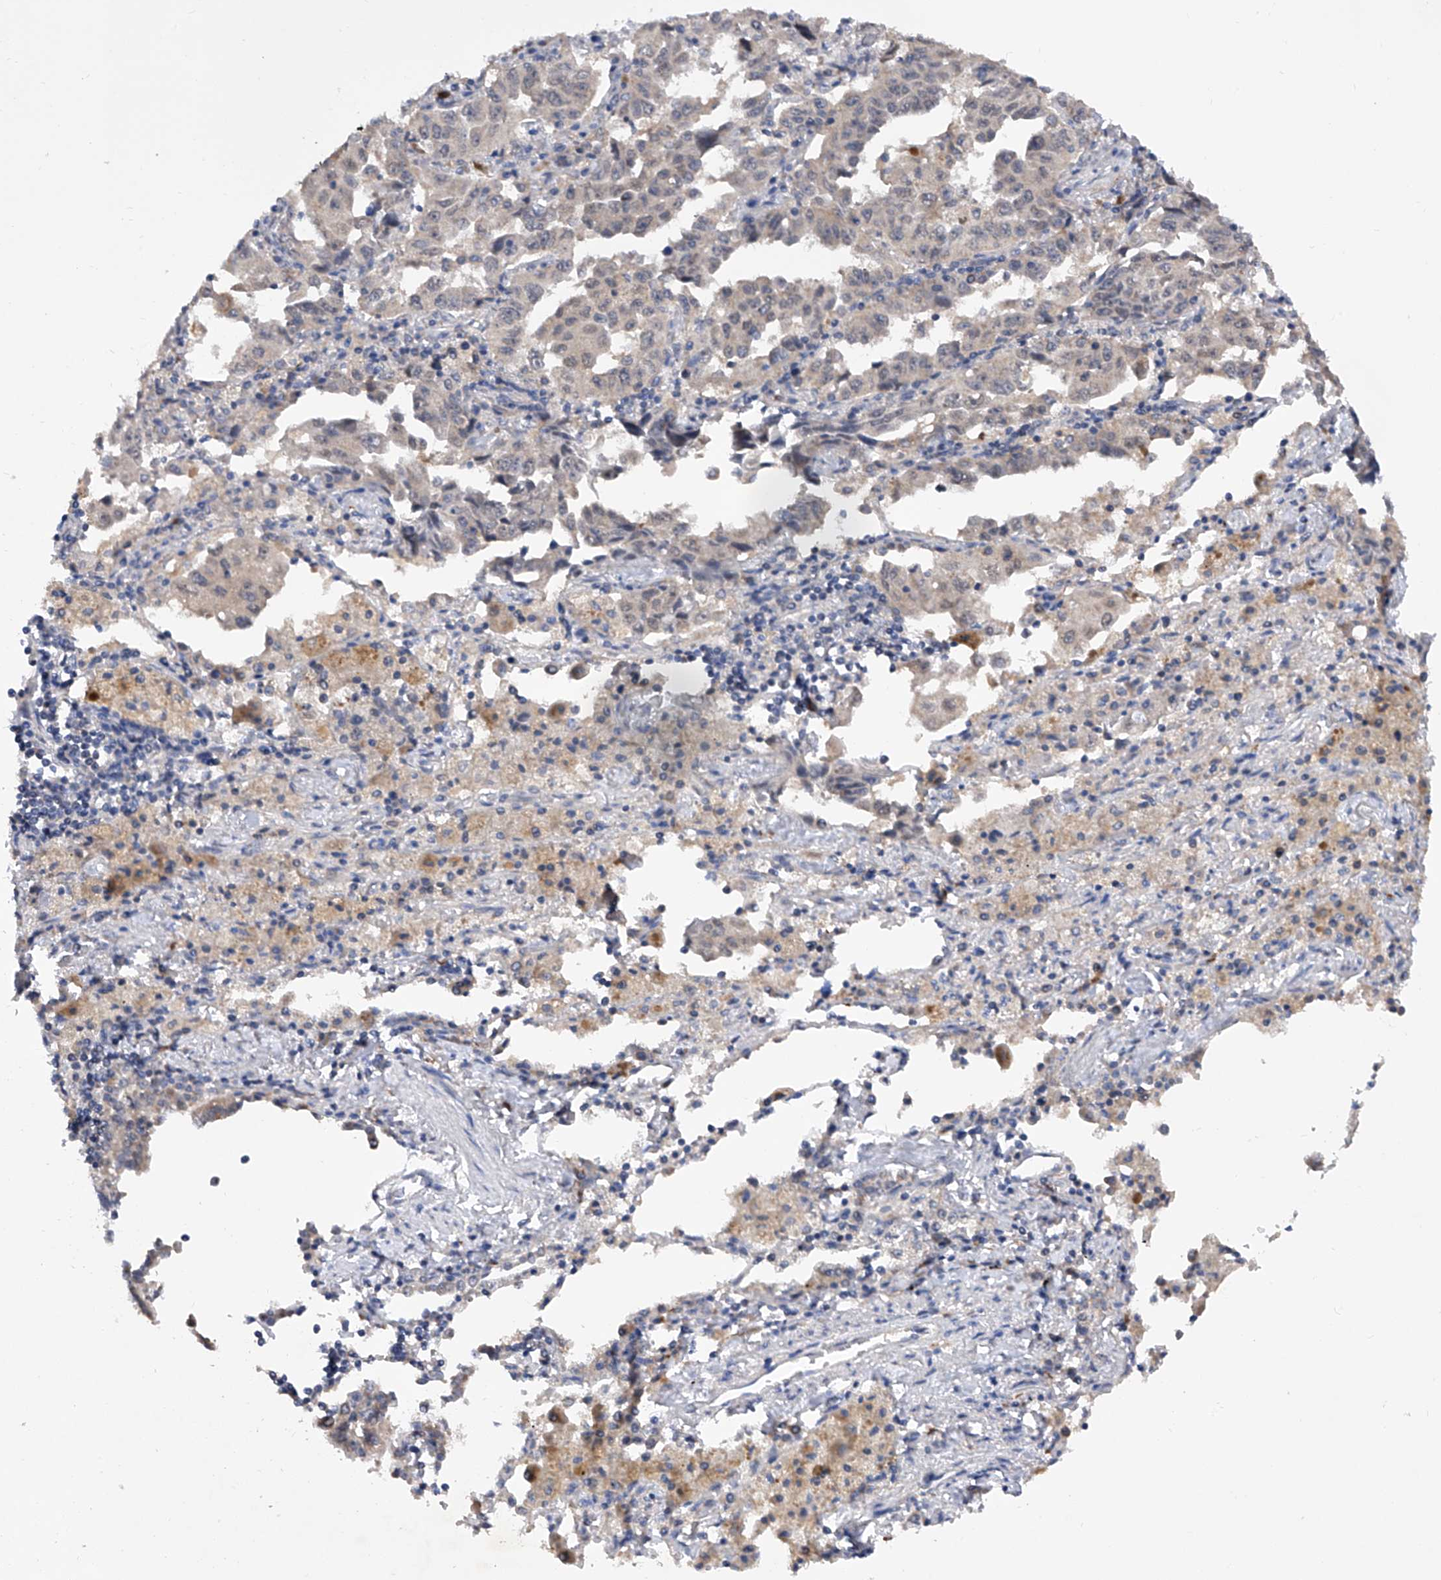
{"staining": {"intensity": "negative", "quantity": "none", "location": "none"}, "tissue": "lung cancer", "cell_type": "Tumor cells", "image_type": "cancer", "snomed": [{"axis": "morphology", "description": "Adenocarcinoma, NOS"}, {"axis": "topography", "description": "Lung"}], "caption": "A high-resolution histopathology image shows immunohistochemistry (IHC) staining of adenocarcinoma (lung), which shows no significant positivity in tumor cells.", "gene": "USP45", "patient": {"sex": "female", "age": 51}}